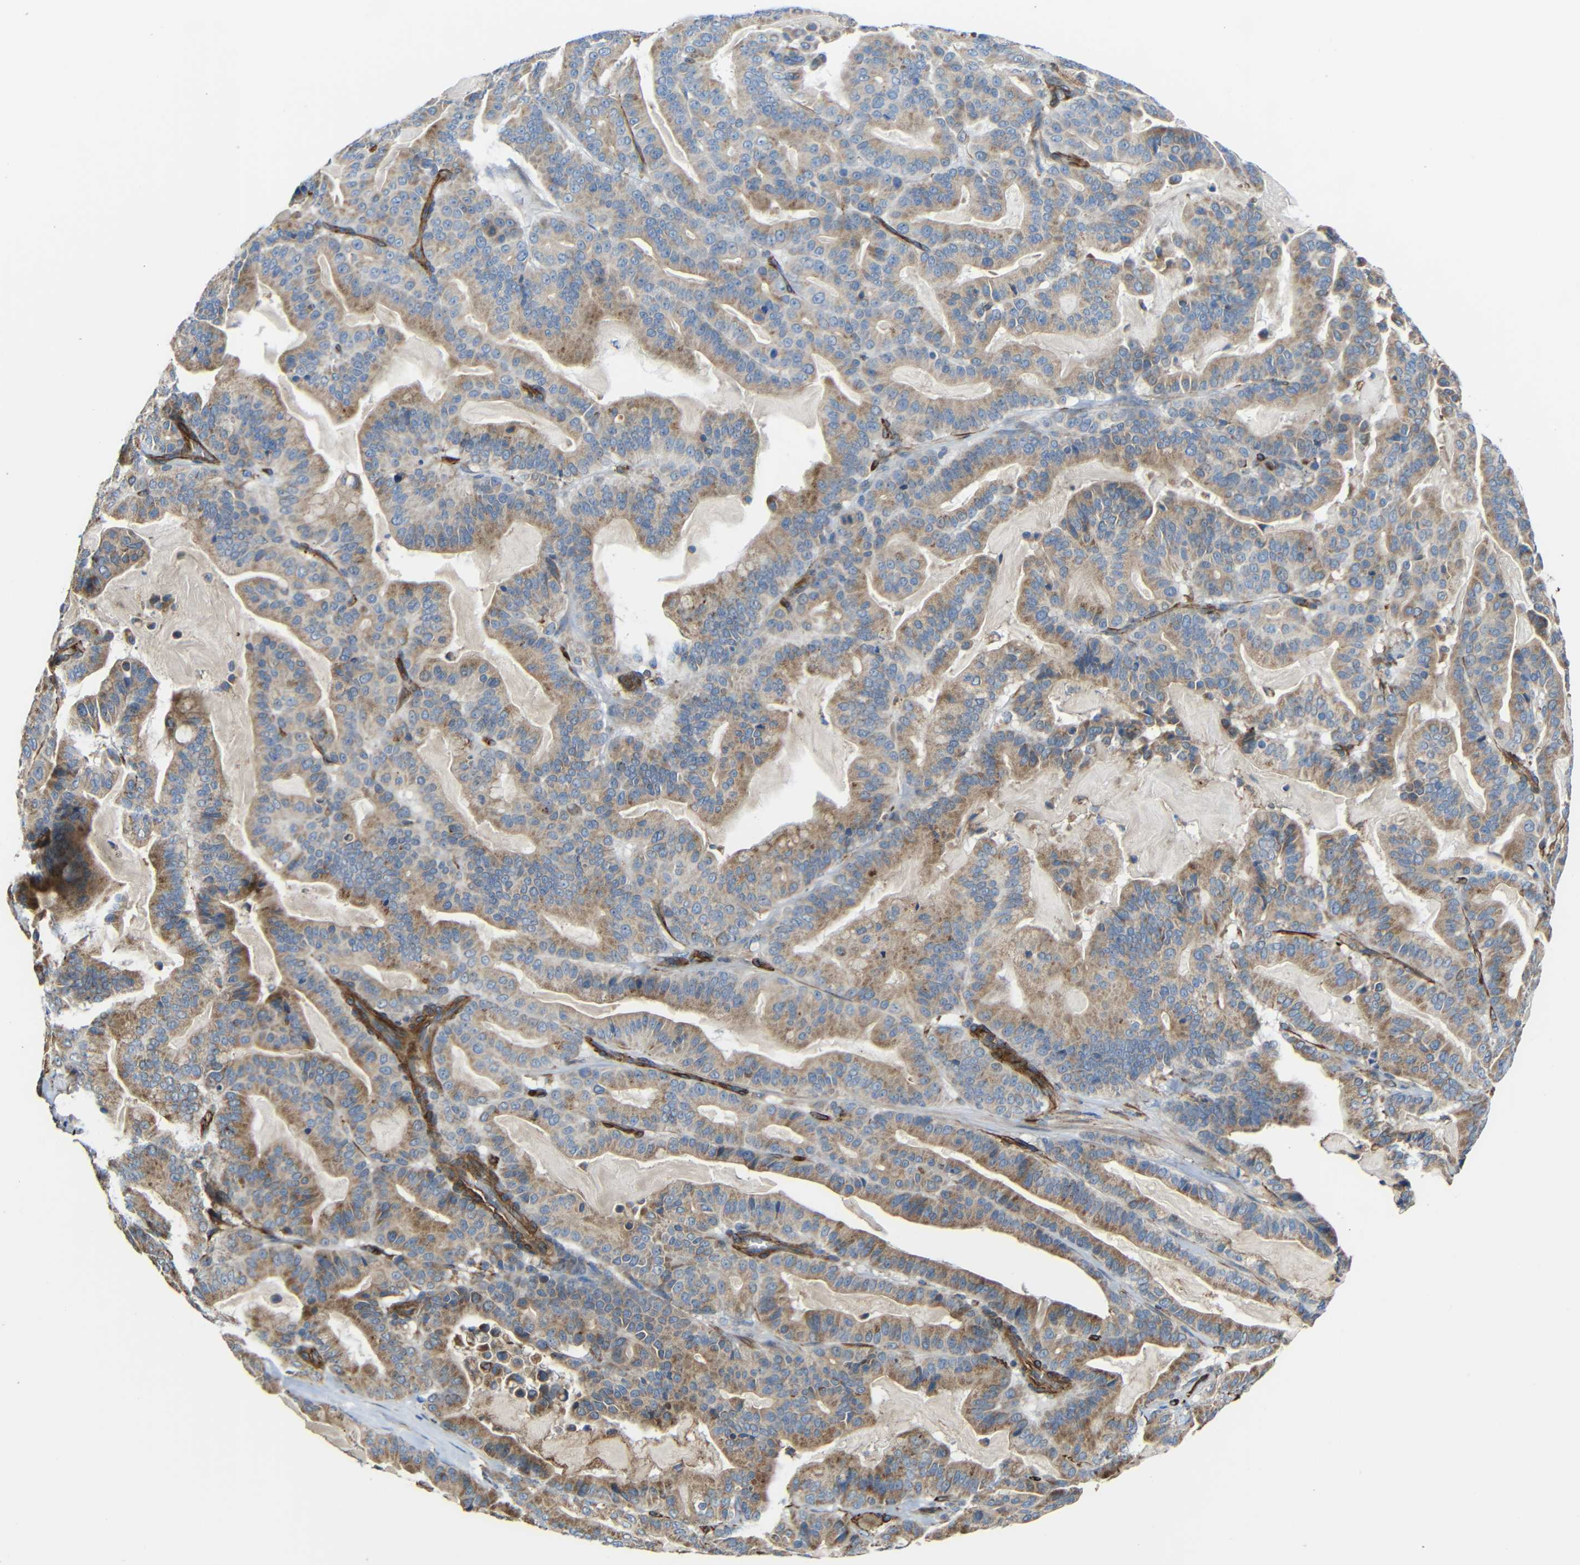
{"staining": {"intensity": "moderate", "quantity": ">75%", "location": "cytoplasmic/membranous"}, "tissue": "pancreatic cancer", "cell_type": "Tumor cells", "image_type": "cancer", "snomed": [{"axis": "morphology", "description": "Adenocarcinoma, NOS"}, {"axis": "topography", "description": "Pancreas"}], "caption": "DAB immunohistochemical staining of human pancreatic adenocarcinoma shows moderate cytoplasmic/membranous protein staining in about >75% of tumor cells. Using DAB (brown) and hematoxylin (blue) stains, captured at high magnification using brightfield microscopy.", "gene": "IGSF10", "patient": {"sex": "male", "age": 63}}